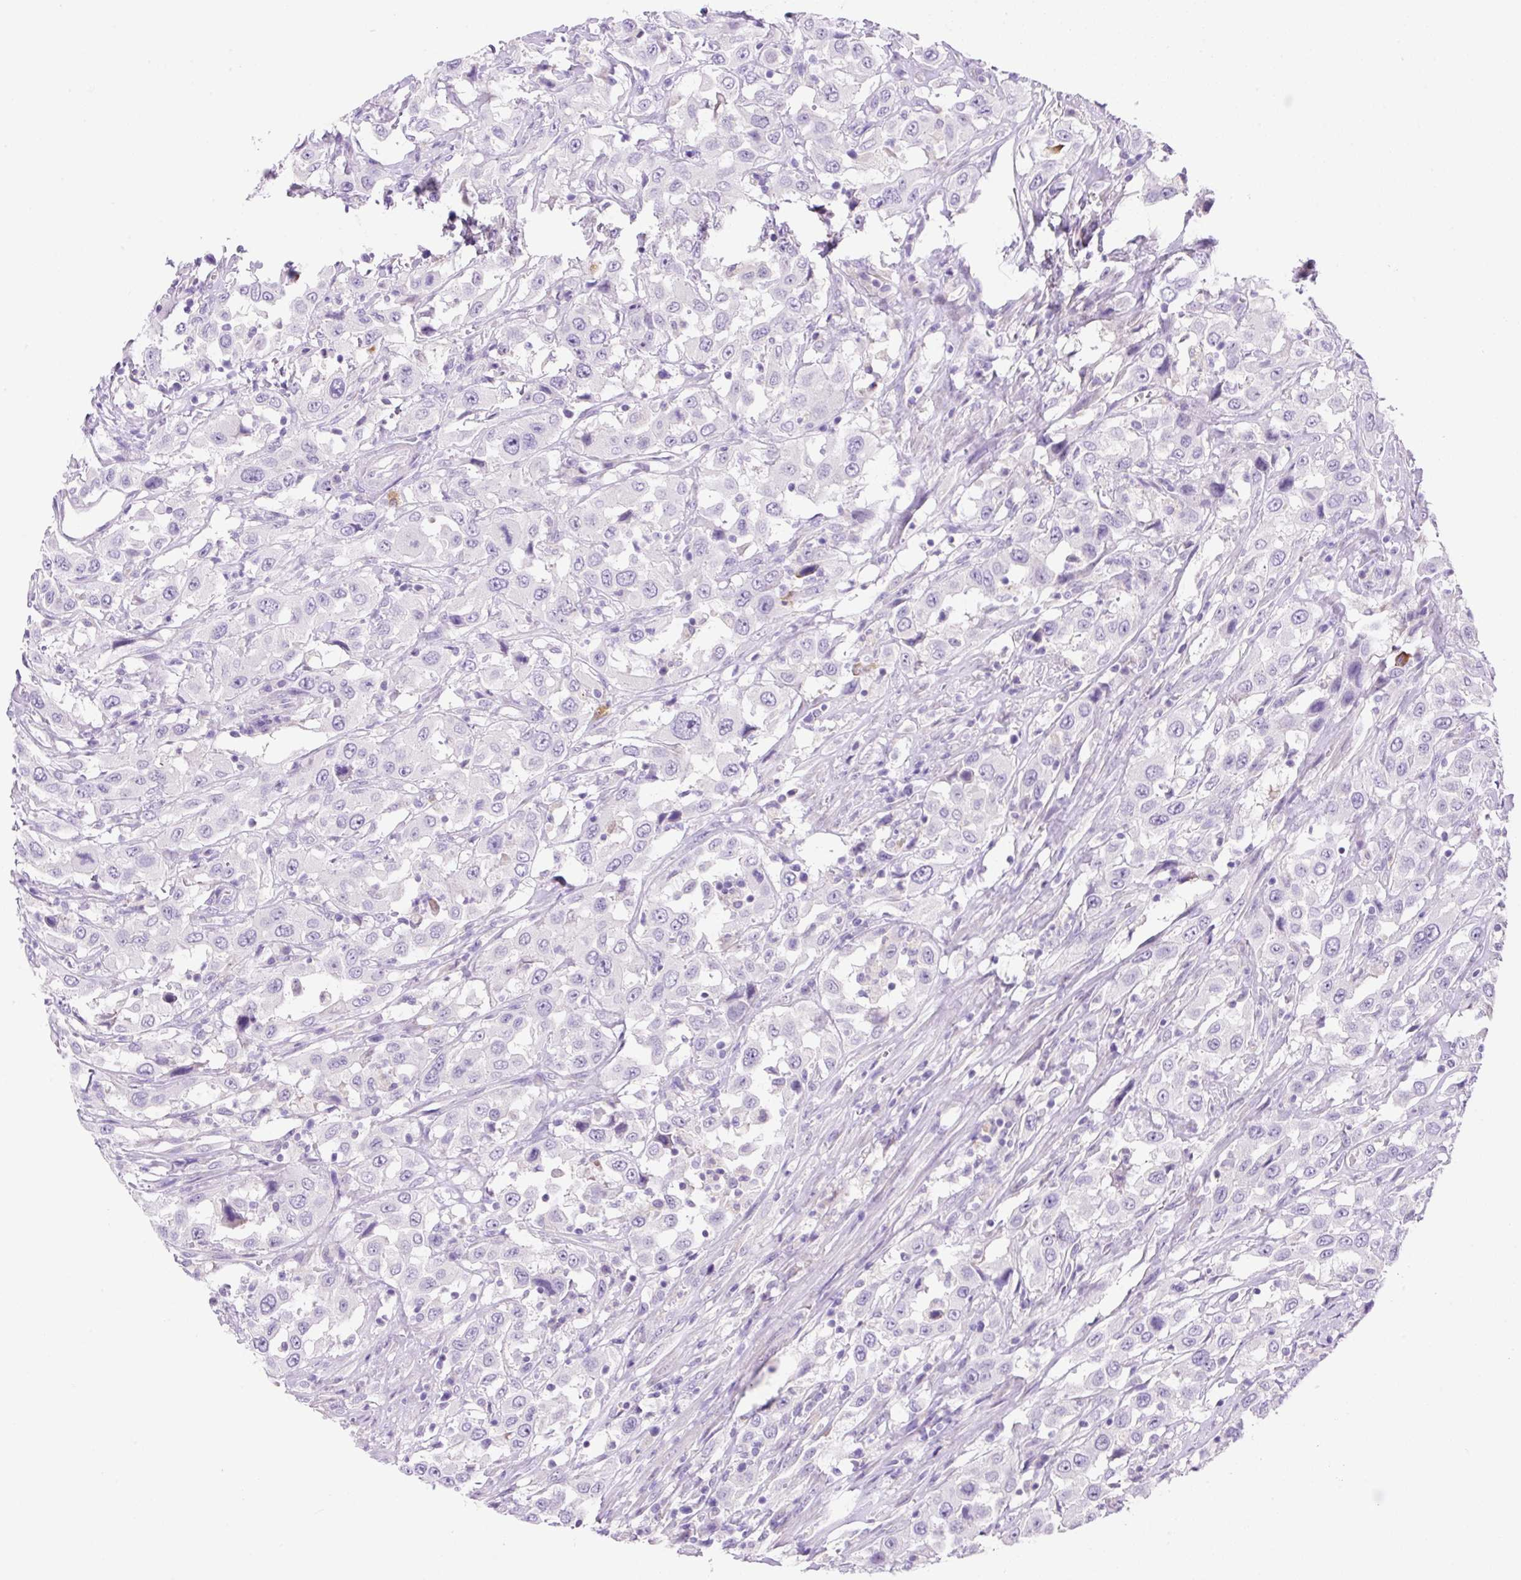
{"staining": {"intensity": "negative", "quantity": "none", "location": "none"}, "tissue": "urothelial cancer", "cell_type": "Tumor cells", "image_type": "cancer", "snomed": [{"axis": "morphology", "description": "Urothelial carcinoma, High grade"}, {"axis": "topography", "description": "Urinary bladder"}], "caption": "Immunohistochemical staining of high-grade urothelial carcinoma shows no significant expression in tumor cells.", "gene": "NDST3", "patient": {"sex": "male", "age": 61}}